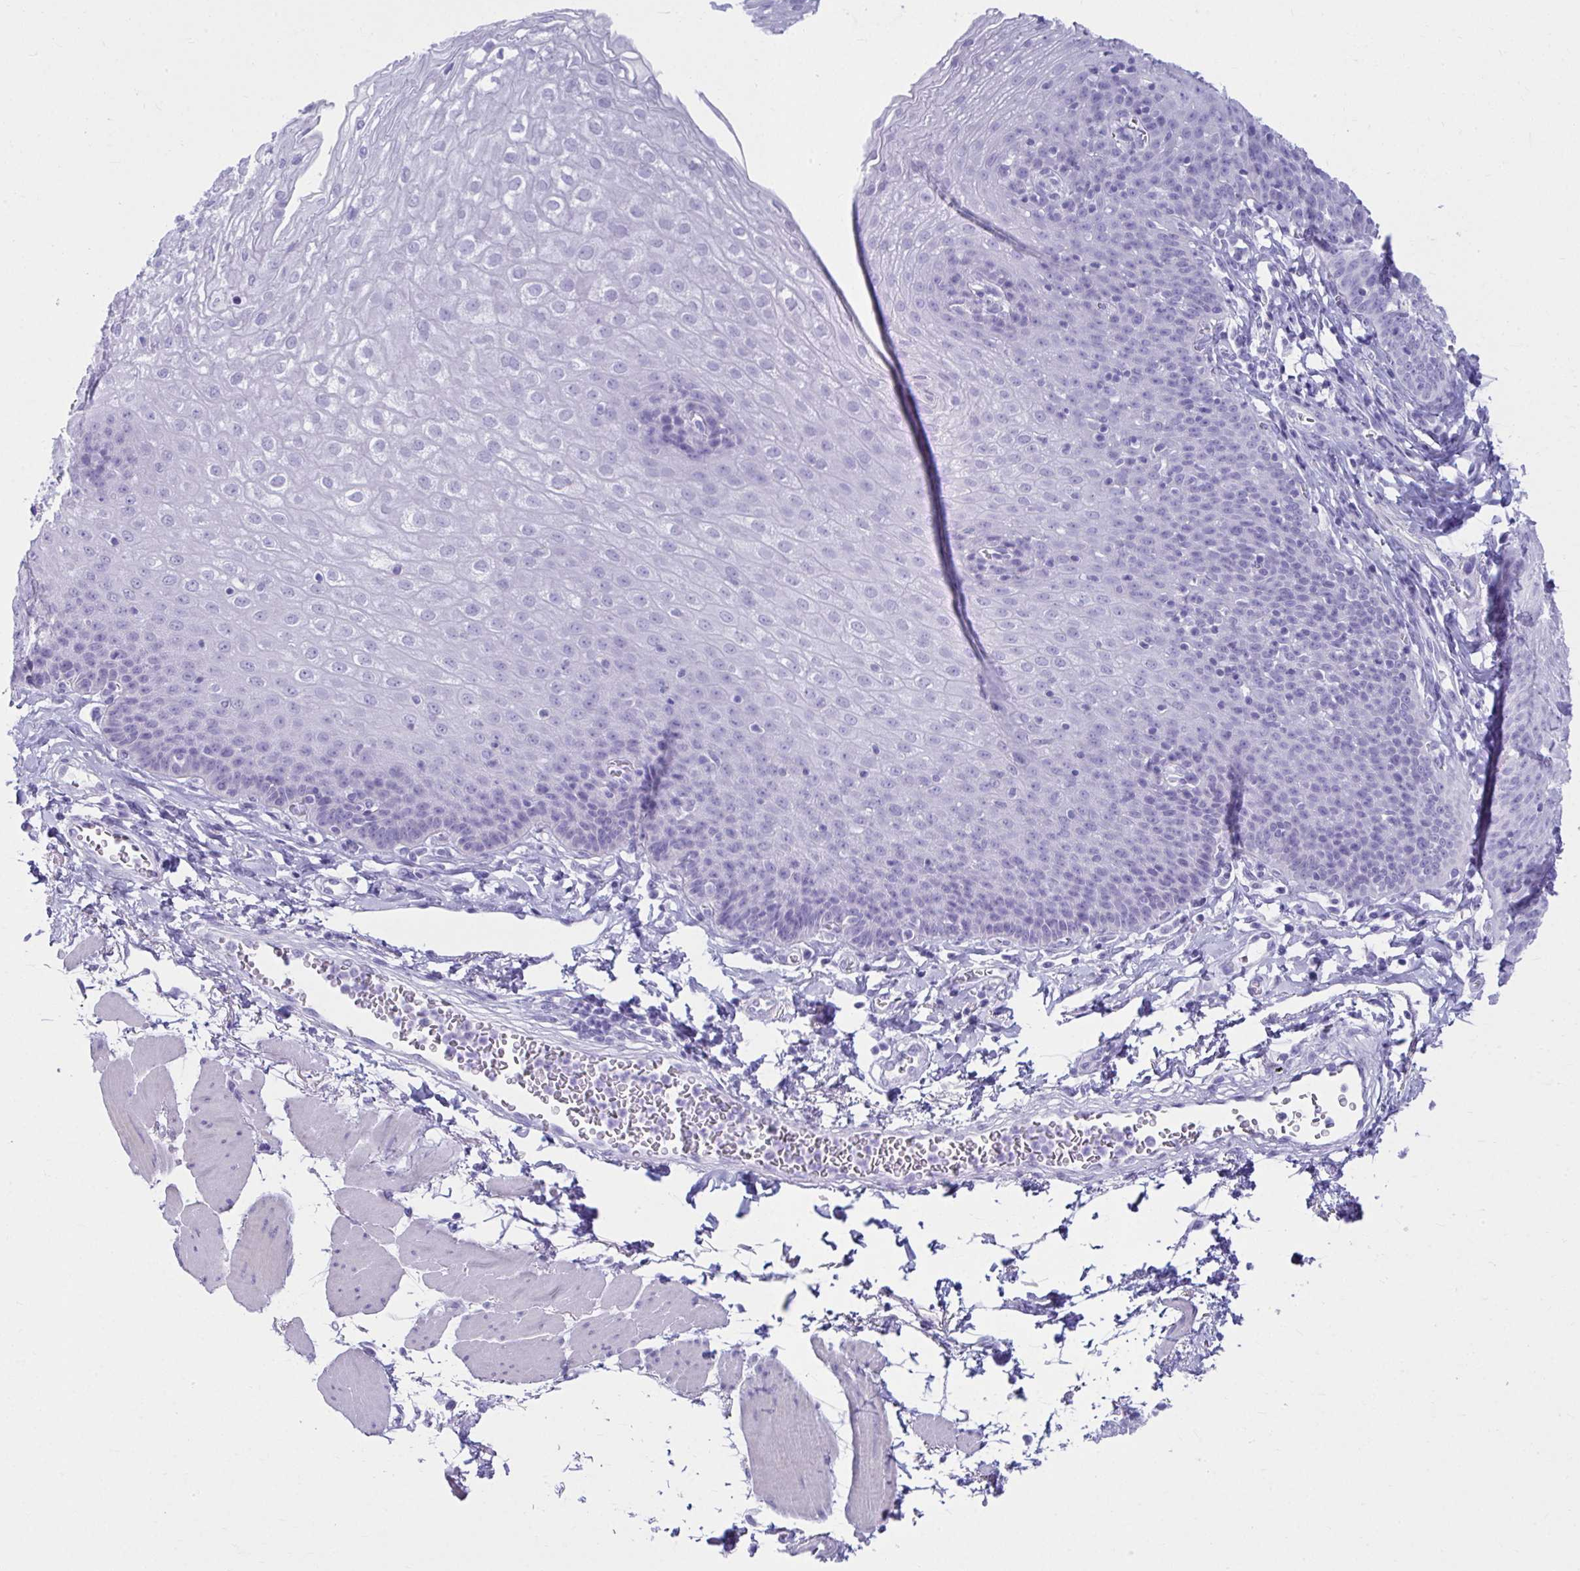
{"staining": {"intensity": "negative", "quantity": "none", "location": "none"}, "tissue": "esophagus", "cell_type": "Squamous epithelial cells", "image_type": "normal", "snomed": [{"axis": "morphology", "description": "Normal tissue, NOS"}, {"axis": "topography", "description": "Esophagus"}], "caption": "Human esophagus stained for a protein using immunohistochemistry exhibits no expression in squamous epithelial cells.", "gene": "ATP4B", "patient": {"sex": "female", "age": 81}}